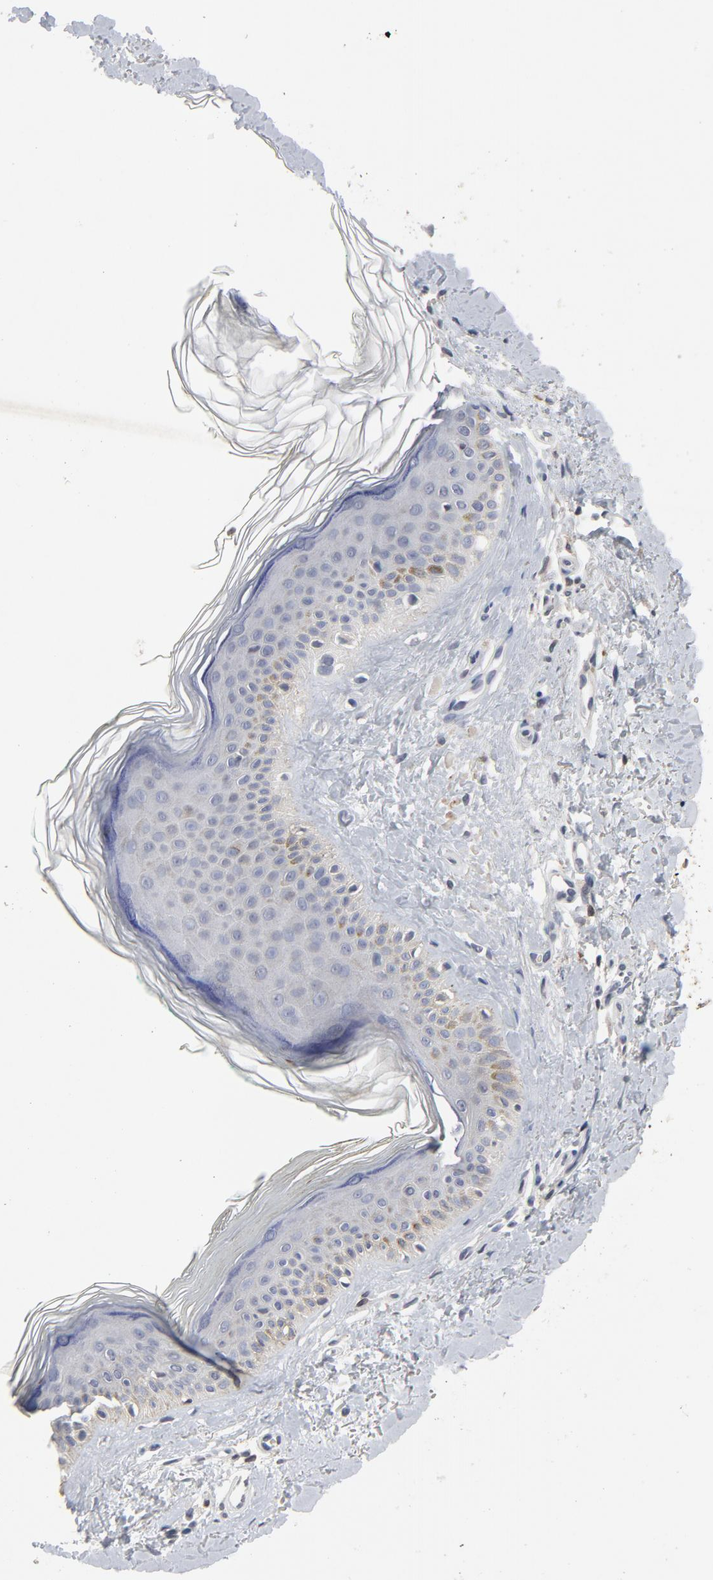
{"staining": {"intensity": "negative", "quantity": "none", "location": "none"}, "tissue": "skin", "cell_type": "Fibroblasts", "image_type": "normal", "snomed": [{"axis": "morphology", "description": "Normal tissue, NOS"}, {"axis": "topography", "description": "Skin"}], "caption": "The histopathology image demonstrates no staining of fibroblasts in normal skin.", "gene": "TCL1A", "patient": {"sex": "male", "age": 71}}